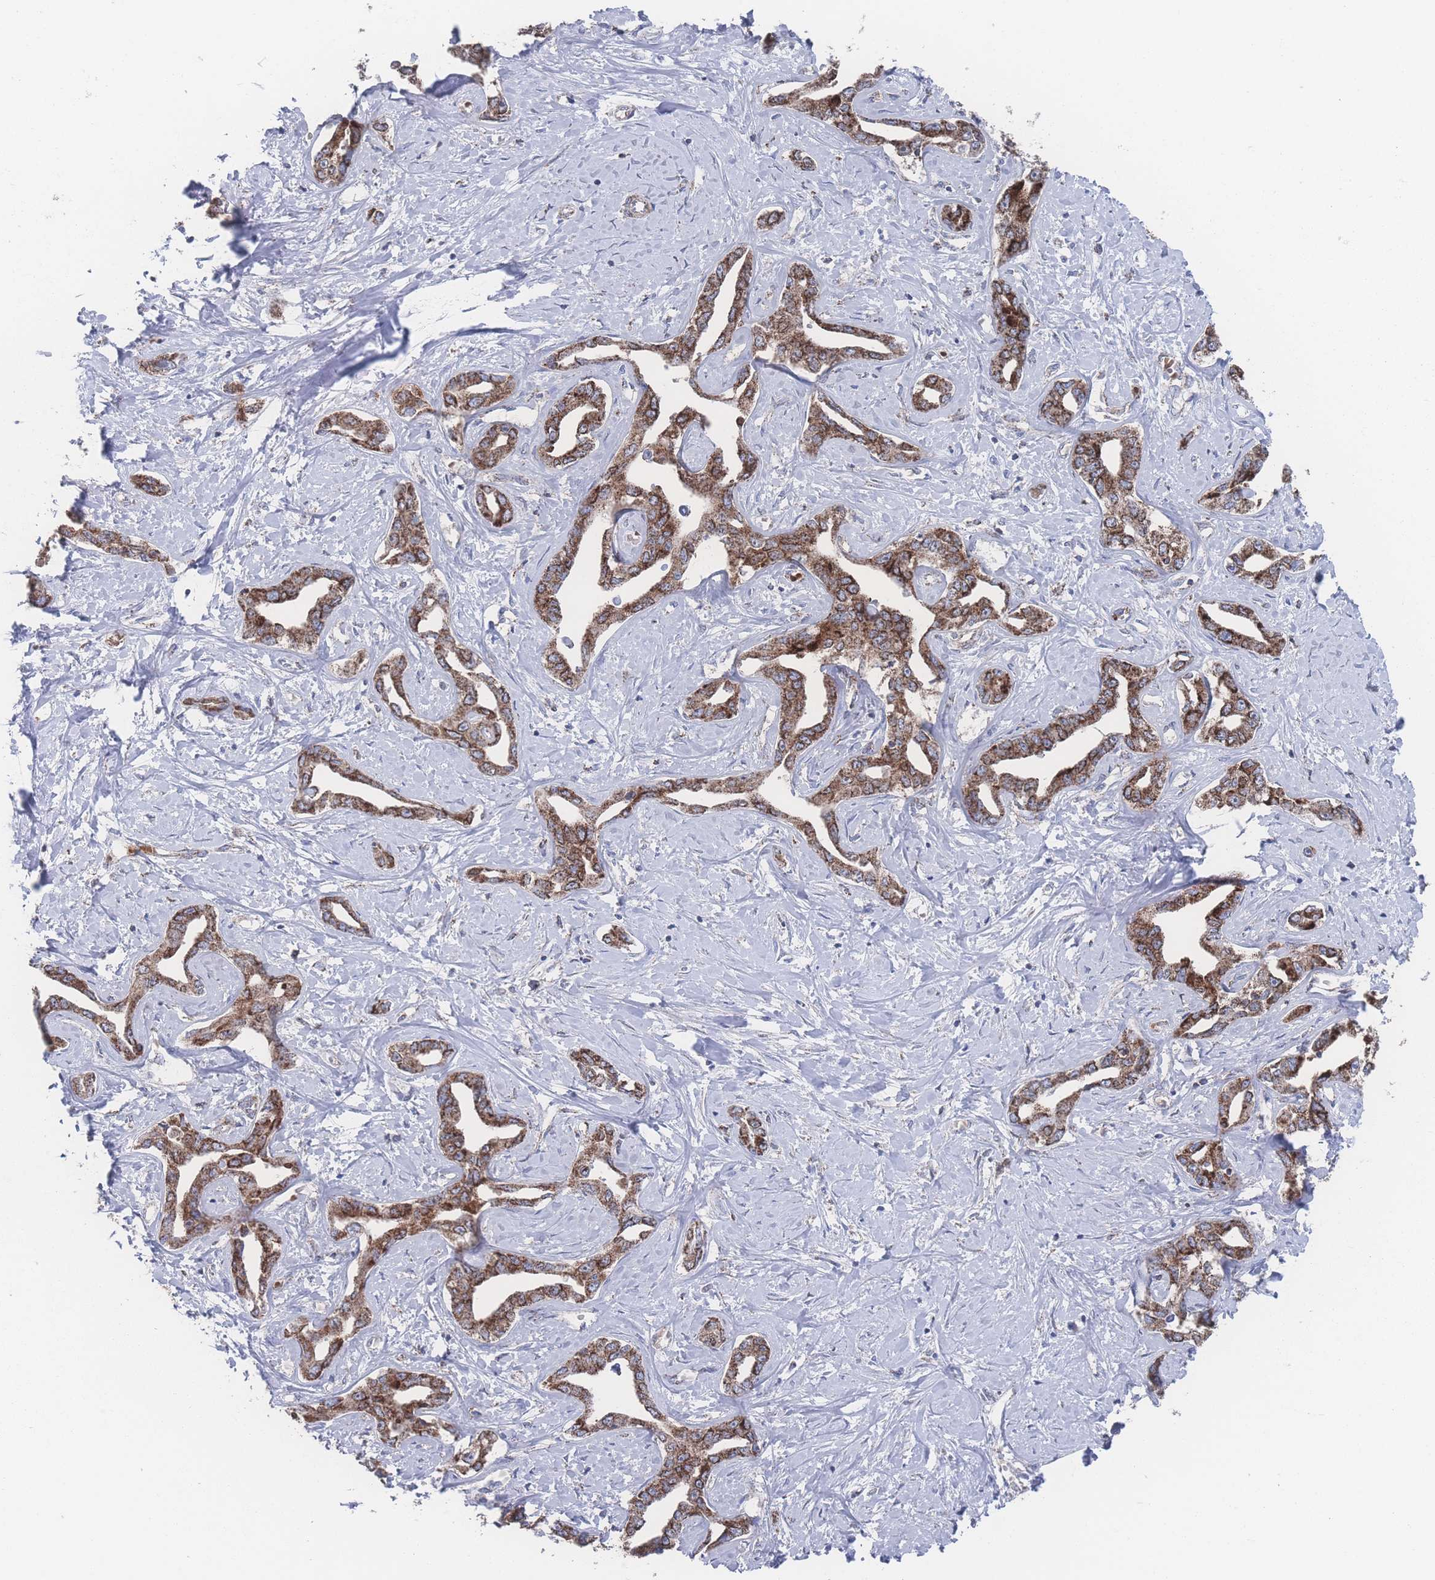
{"staining": {"intensity": "strong", "quantity": ">75%", "location": "cytoplasmic/membranous"}, "tissue": "liver cancer", "cell_type": "Tumor cells", "image_type": "cancer", "snomed": [{"axis": "morphology", "description": "Cholangiocarcinoma"}, {"axis": "topography", "description": "Liver"}], "caption": "A brown stain labels strong cytoplasmic/membranous positivity of a protein in liver cholangiocarcinoma tumor cells.", "gene": "PEX14", "patient": {"sex": "male", "age": 59}}